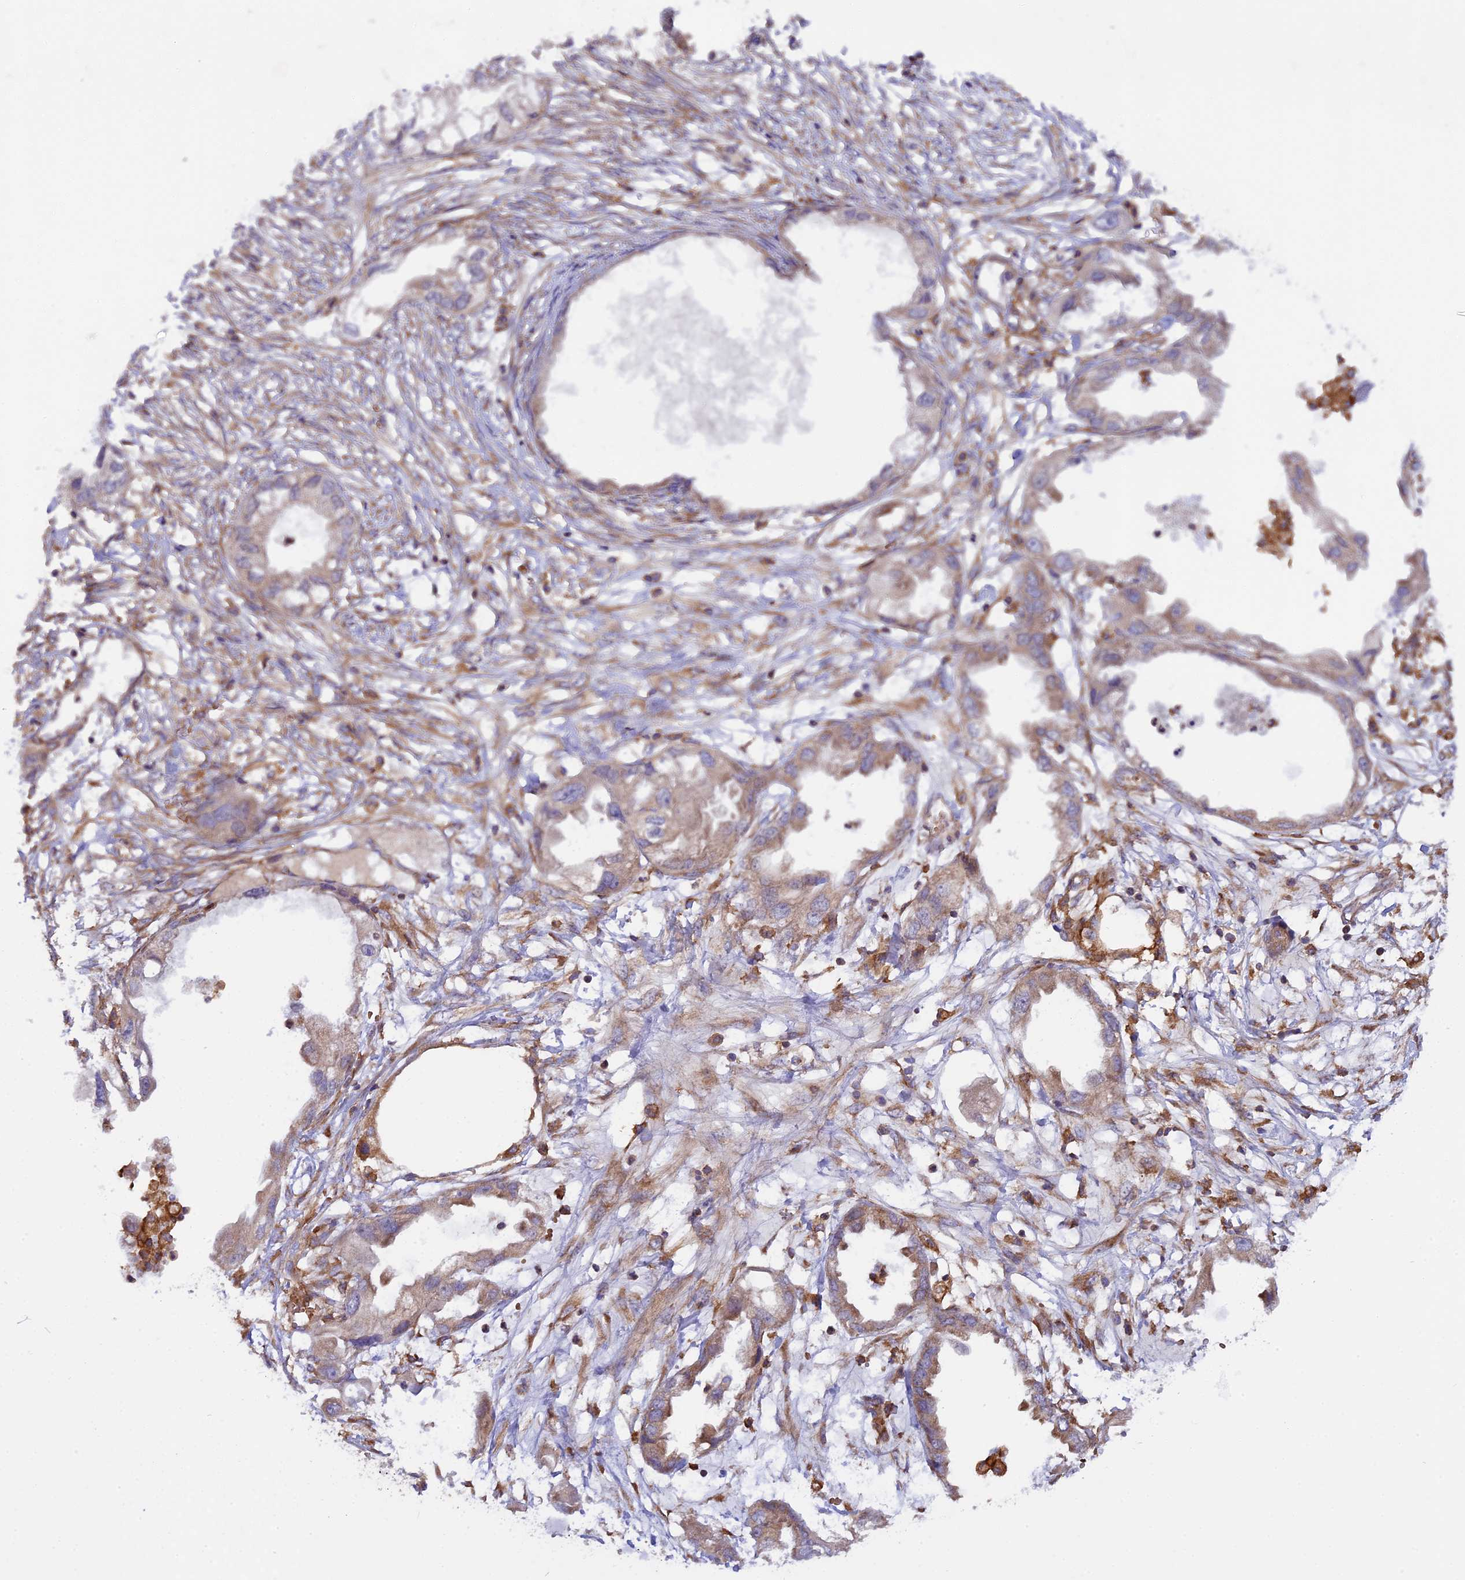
{"staining": {"intensity": "moderate", "quantity": "<25%", "location": "cytoplasmic/membranous"}, "tissue": "endometrial cancer", "cell_type": "Tumor cells", "image_type": "cancer", "snomed": [{"axis": "morphology", "description": "Adenocarcinoma, NOS"}, {"axis": "morphology", "description": "Adenocarcinoma, metastatic, NOS"}, {"axis": "topography", "description": "Adipose tissue"}, {"axis": "topography", "description": "Endometrium"}], "caption": "The image exhibits immunohistochemical staining of endometrial cancer. There is moderate cytoplasmic/membranous expression is seen in about <25% of tumor cells. Ihc stains the protein in brown and the nuclei are stained blue.", "gene": "MYO9B", "patient": {"sex": "female", "age": 67}}